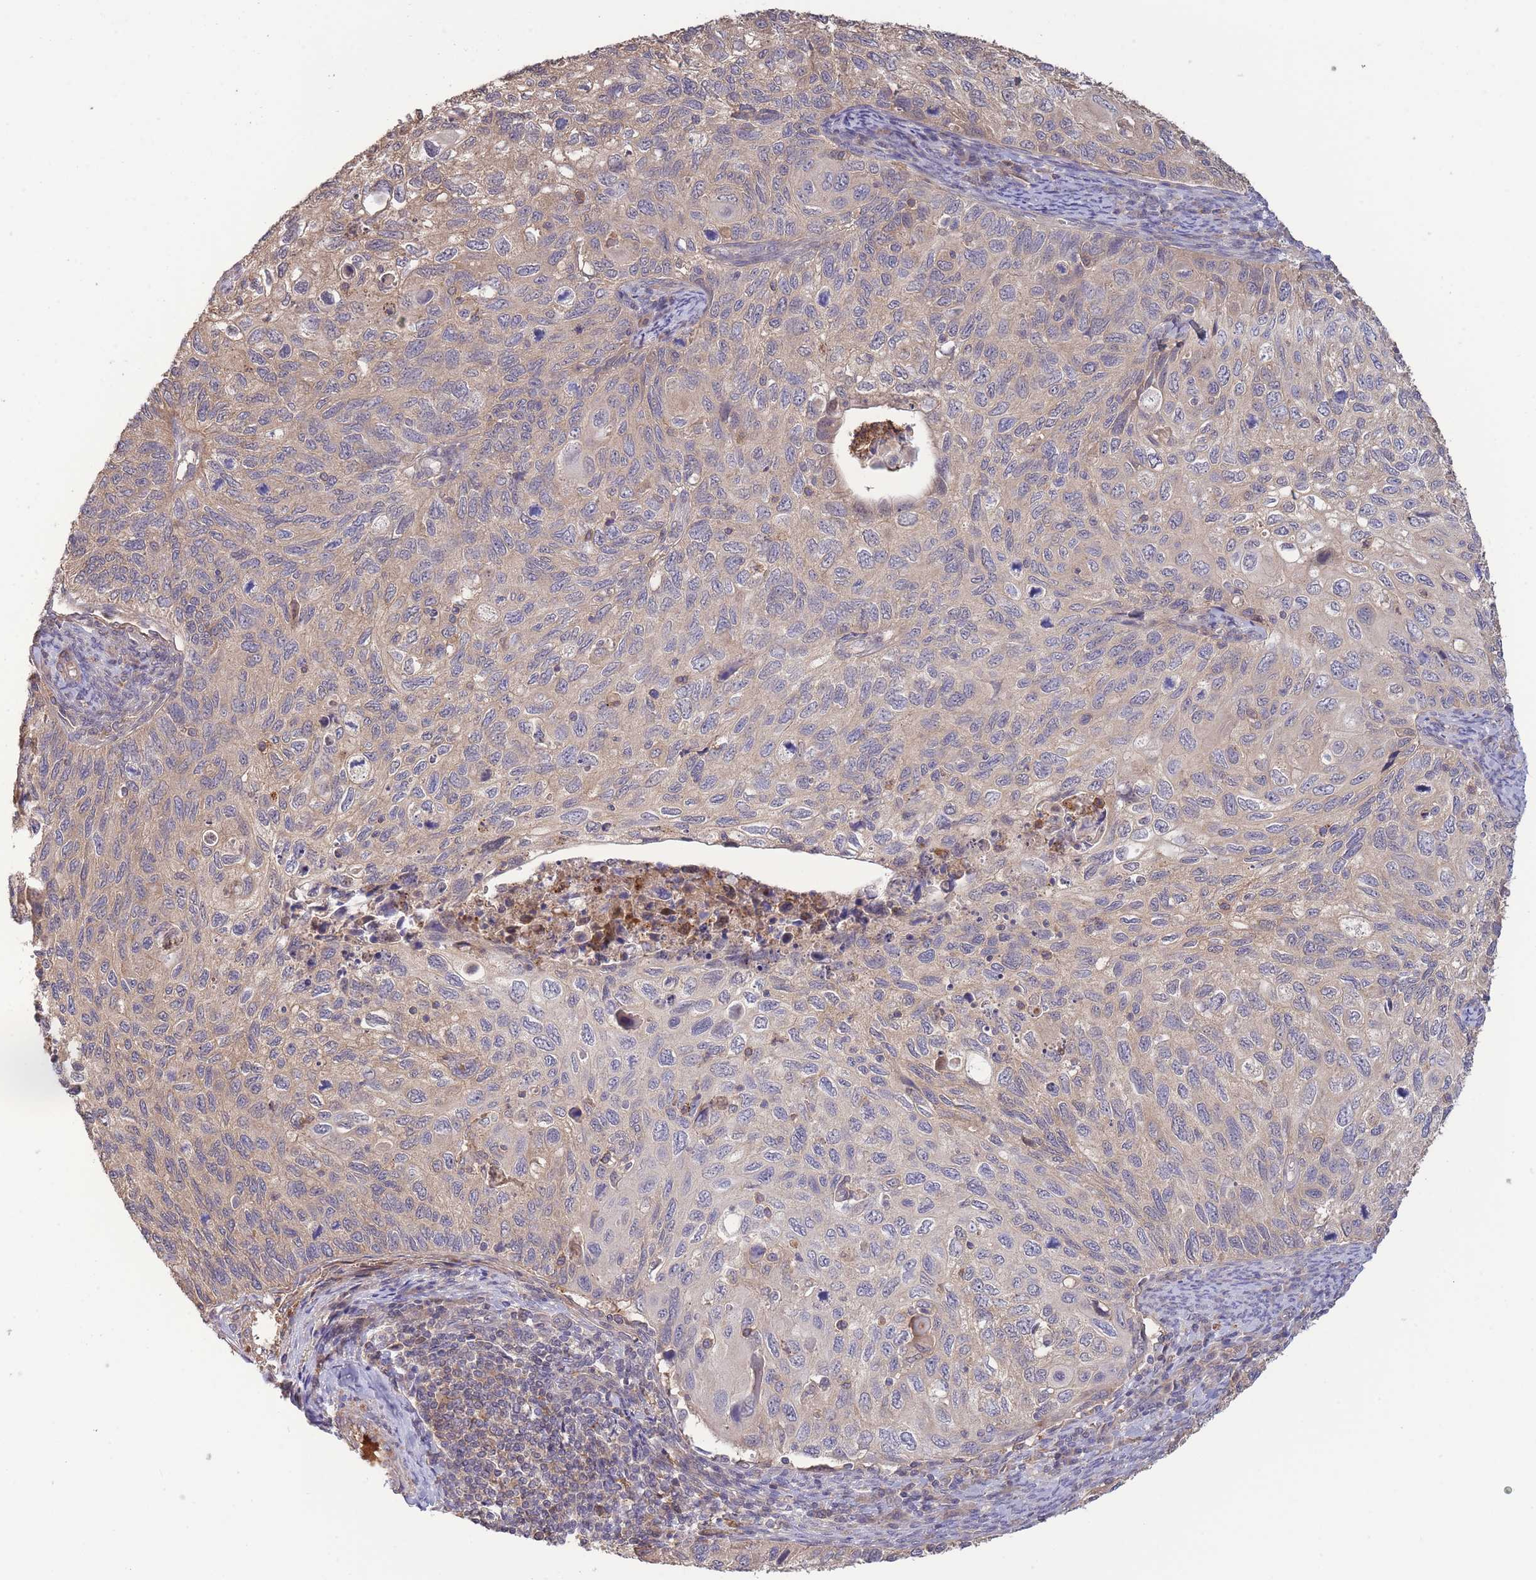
{"staining": {"intensity": "negative", "quantity": "none", "location": "none"}, "tissue": "cervical cancer", "cell_type": "Tumor cells", "image_type": "cancer", "snomed": [{"axis": "morphology", "description": "Squamous cell carcinoma, NOS"}, {"axis": "topography", "description": "Cervix"}], "caption": "A micrograph of cervical cancer stained for a protein displays no brown staining in tumor cells.", "gene": "ZNF304", "patient": {"sex": "female", "age": 70}}